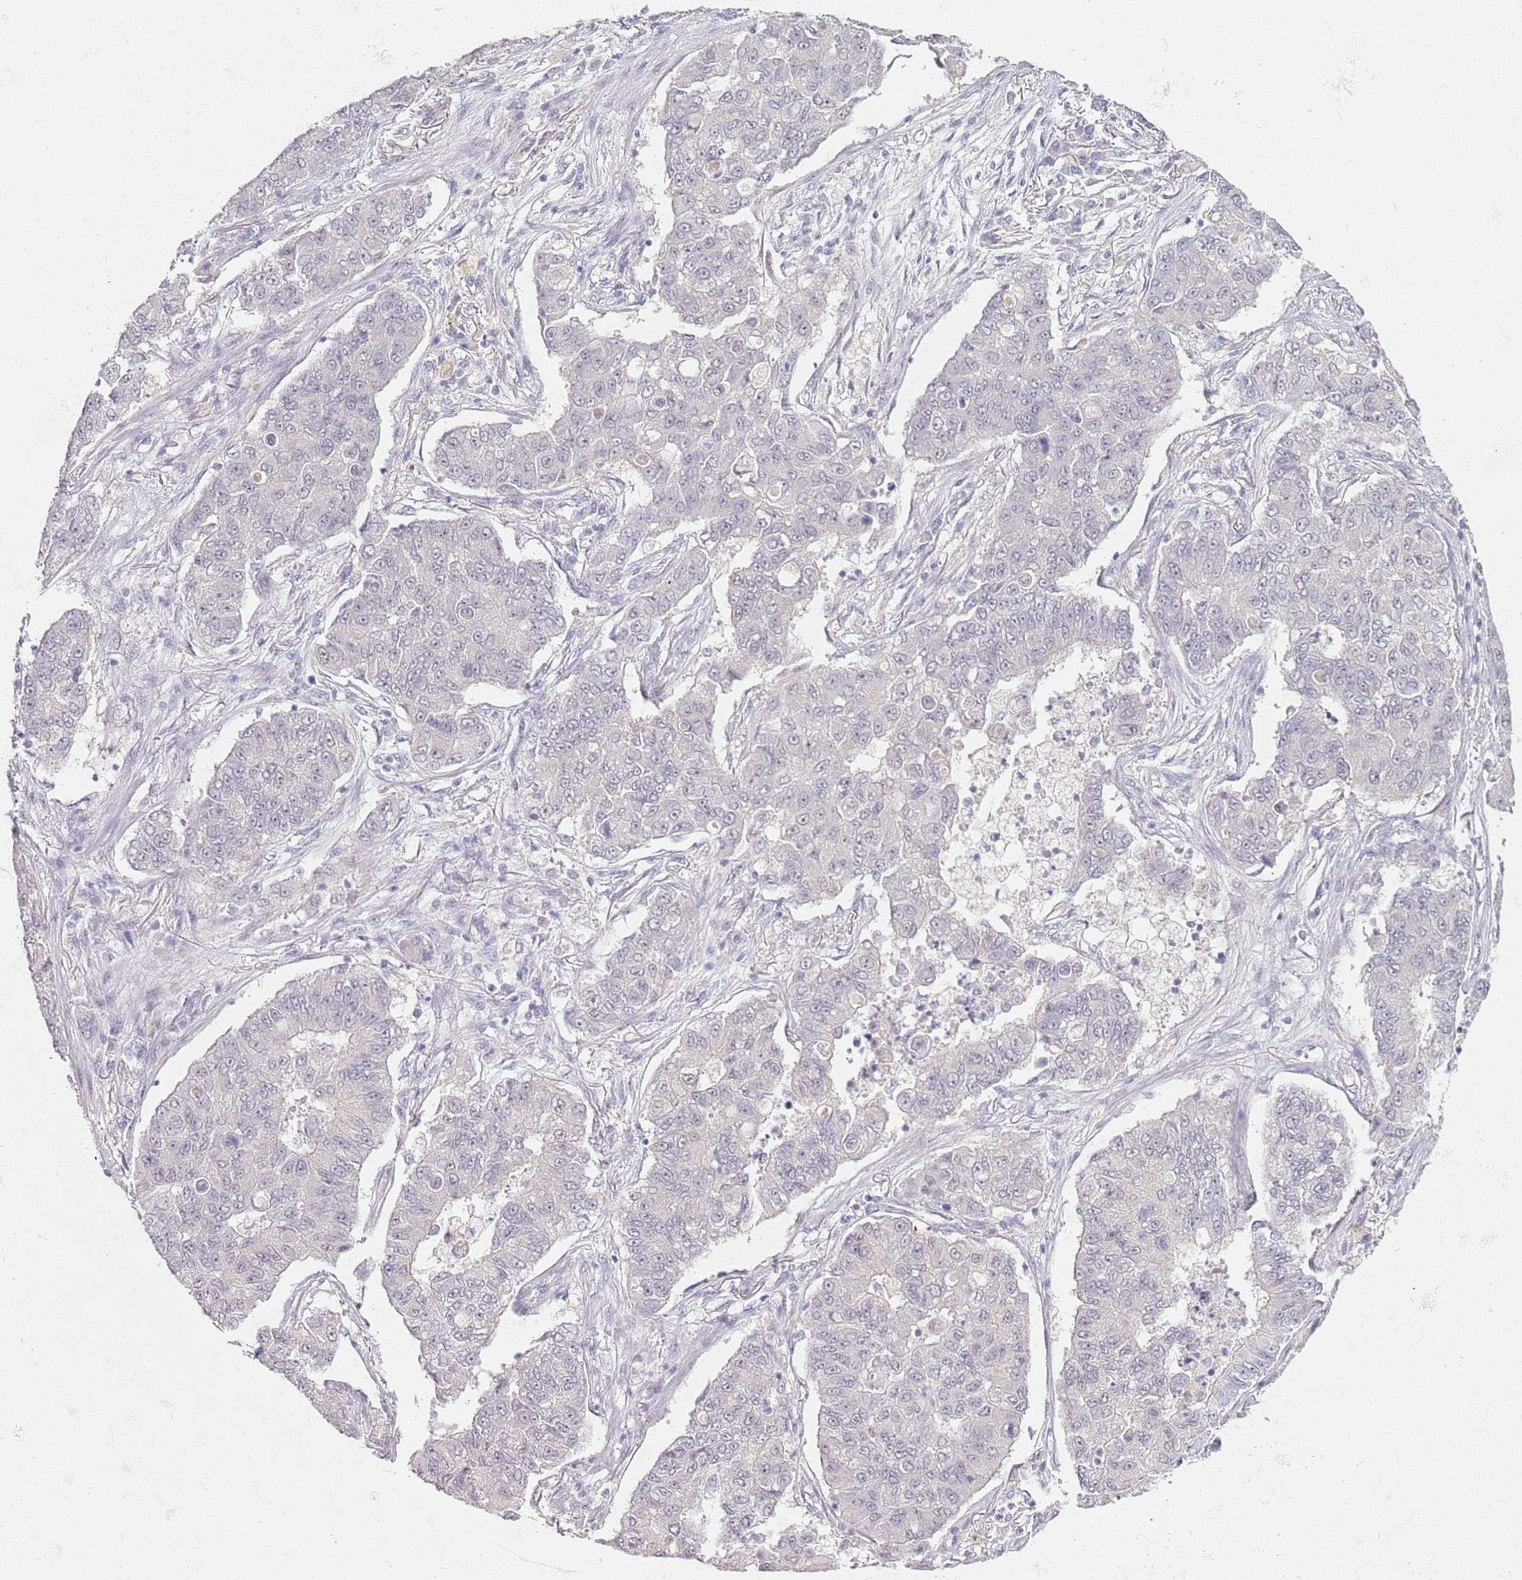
{"staining": {"intensity": "negative", "quantity": "none", "location": "none"}, "tissue": "lung cancer", "cell_type": "Tumor cells", "image_type": "cancer", "snomed": [{"axis": "morphology", "description": "Squamous cell carcinoma, NOS"}, {"axis": "topography", "description": "Lung"}], "caption": "A high-resolution image shows immunohistochemistry staining of squamous cell carcinoma (lung), which shows no significant expression in tumor cells.", "gene": "CD40LG", "patient": {"sex": "male", "age": 74}}